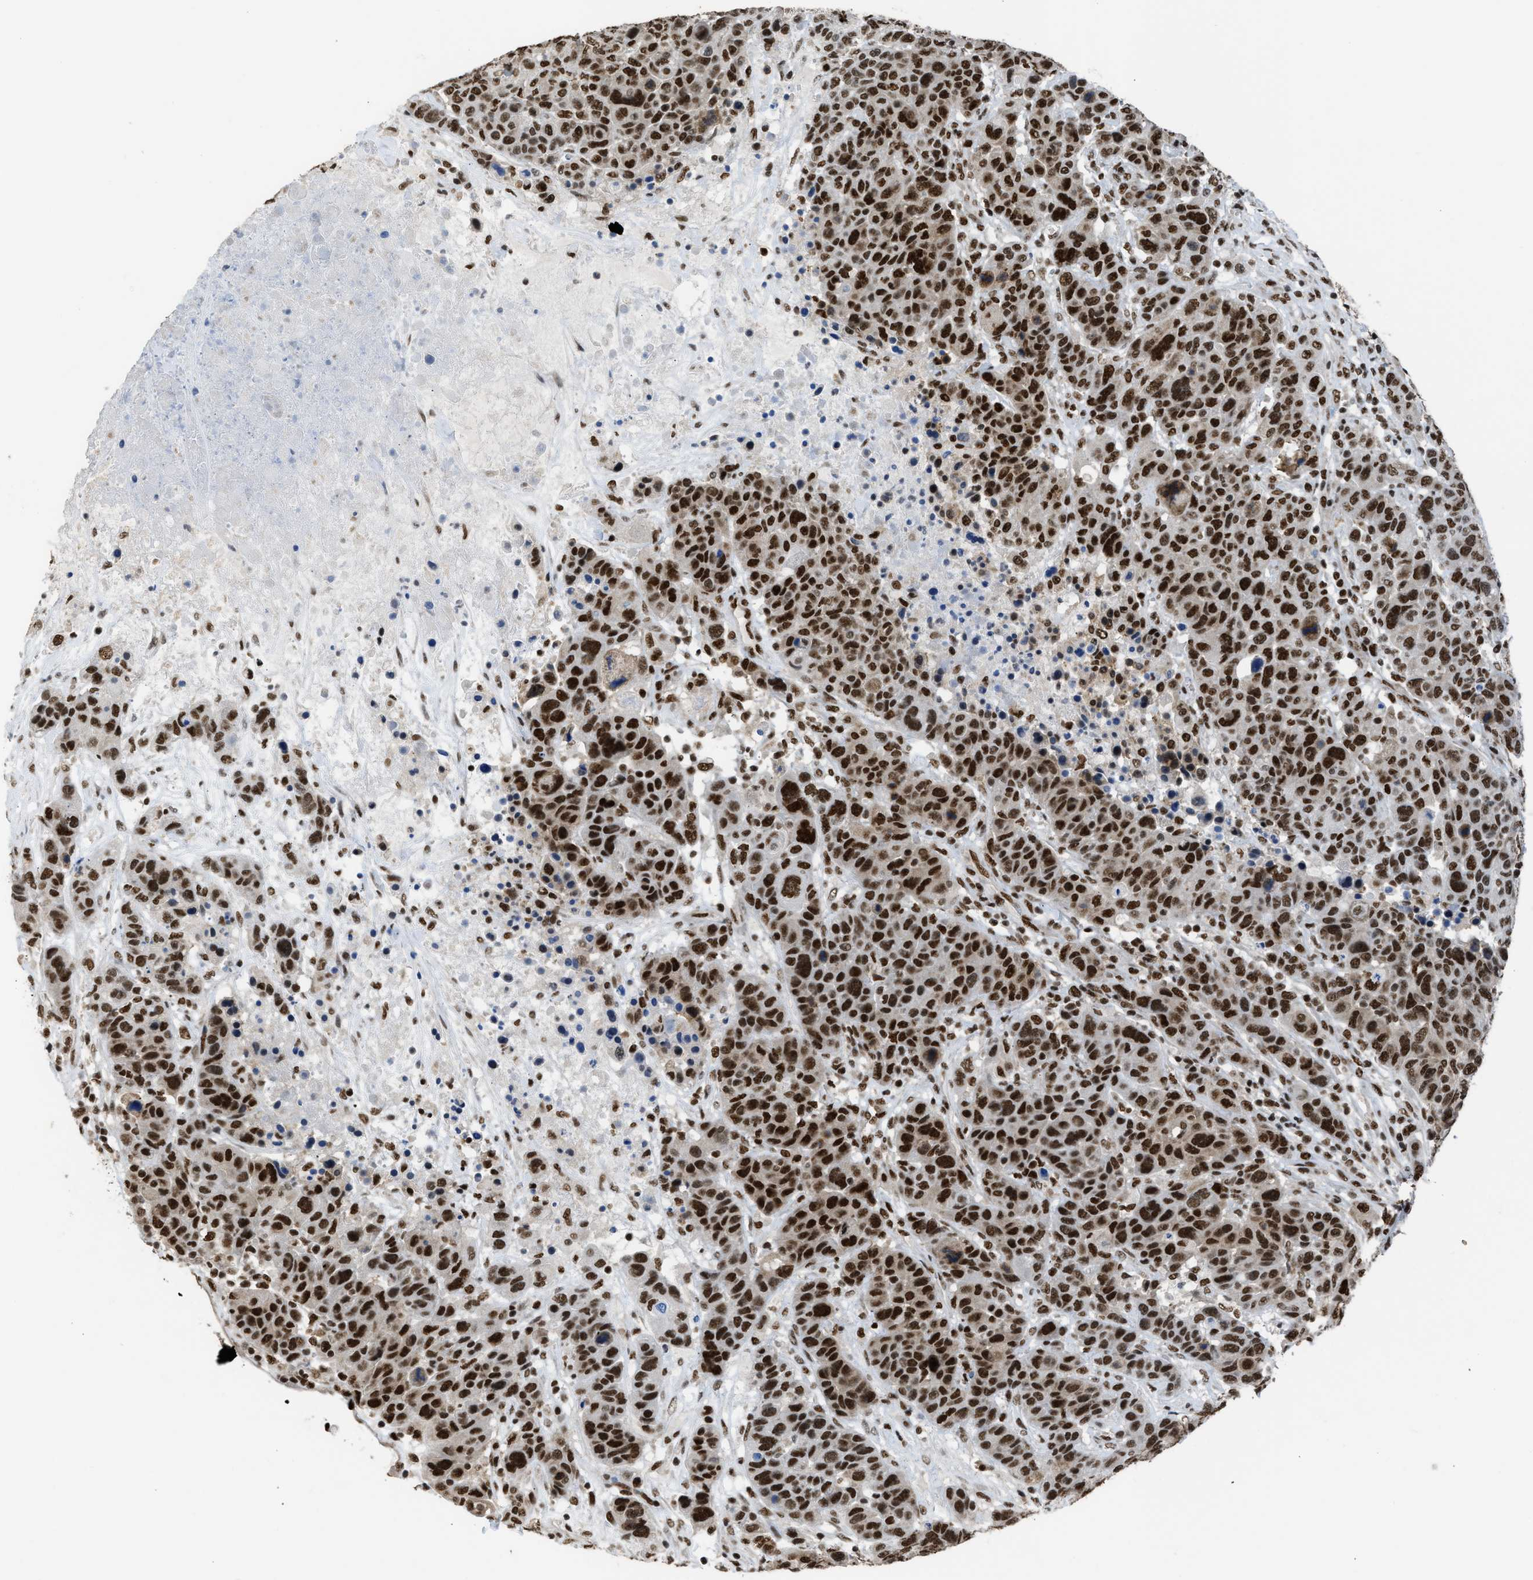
{"staining": {"intensity": "strong", "quantity": ">75%", "location": "nuclear"}, "tissue": "breast cancer", "cell_type": "Tumor cells", "image_type": "cancer", "snomed": [{"axis": "morphology", "description": "Duct carcinoma"}, {"axis": "topography", "description": "Breast"}], "caption": "Strong nuclear positivity for a protein is present in approximately >75% of tumor cells of infiltrating ductal carcinoma (breast) using immunohistochemistry (IHC).", "gene": "SCAF4", "patient": {"sex": "female", "age": 37}}